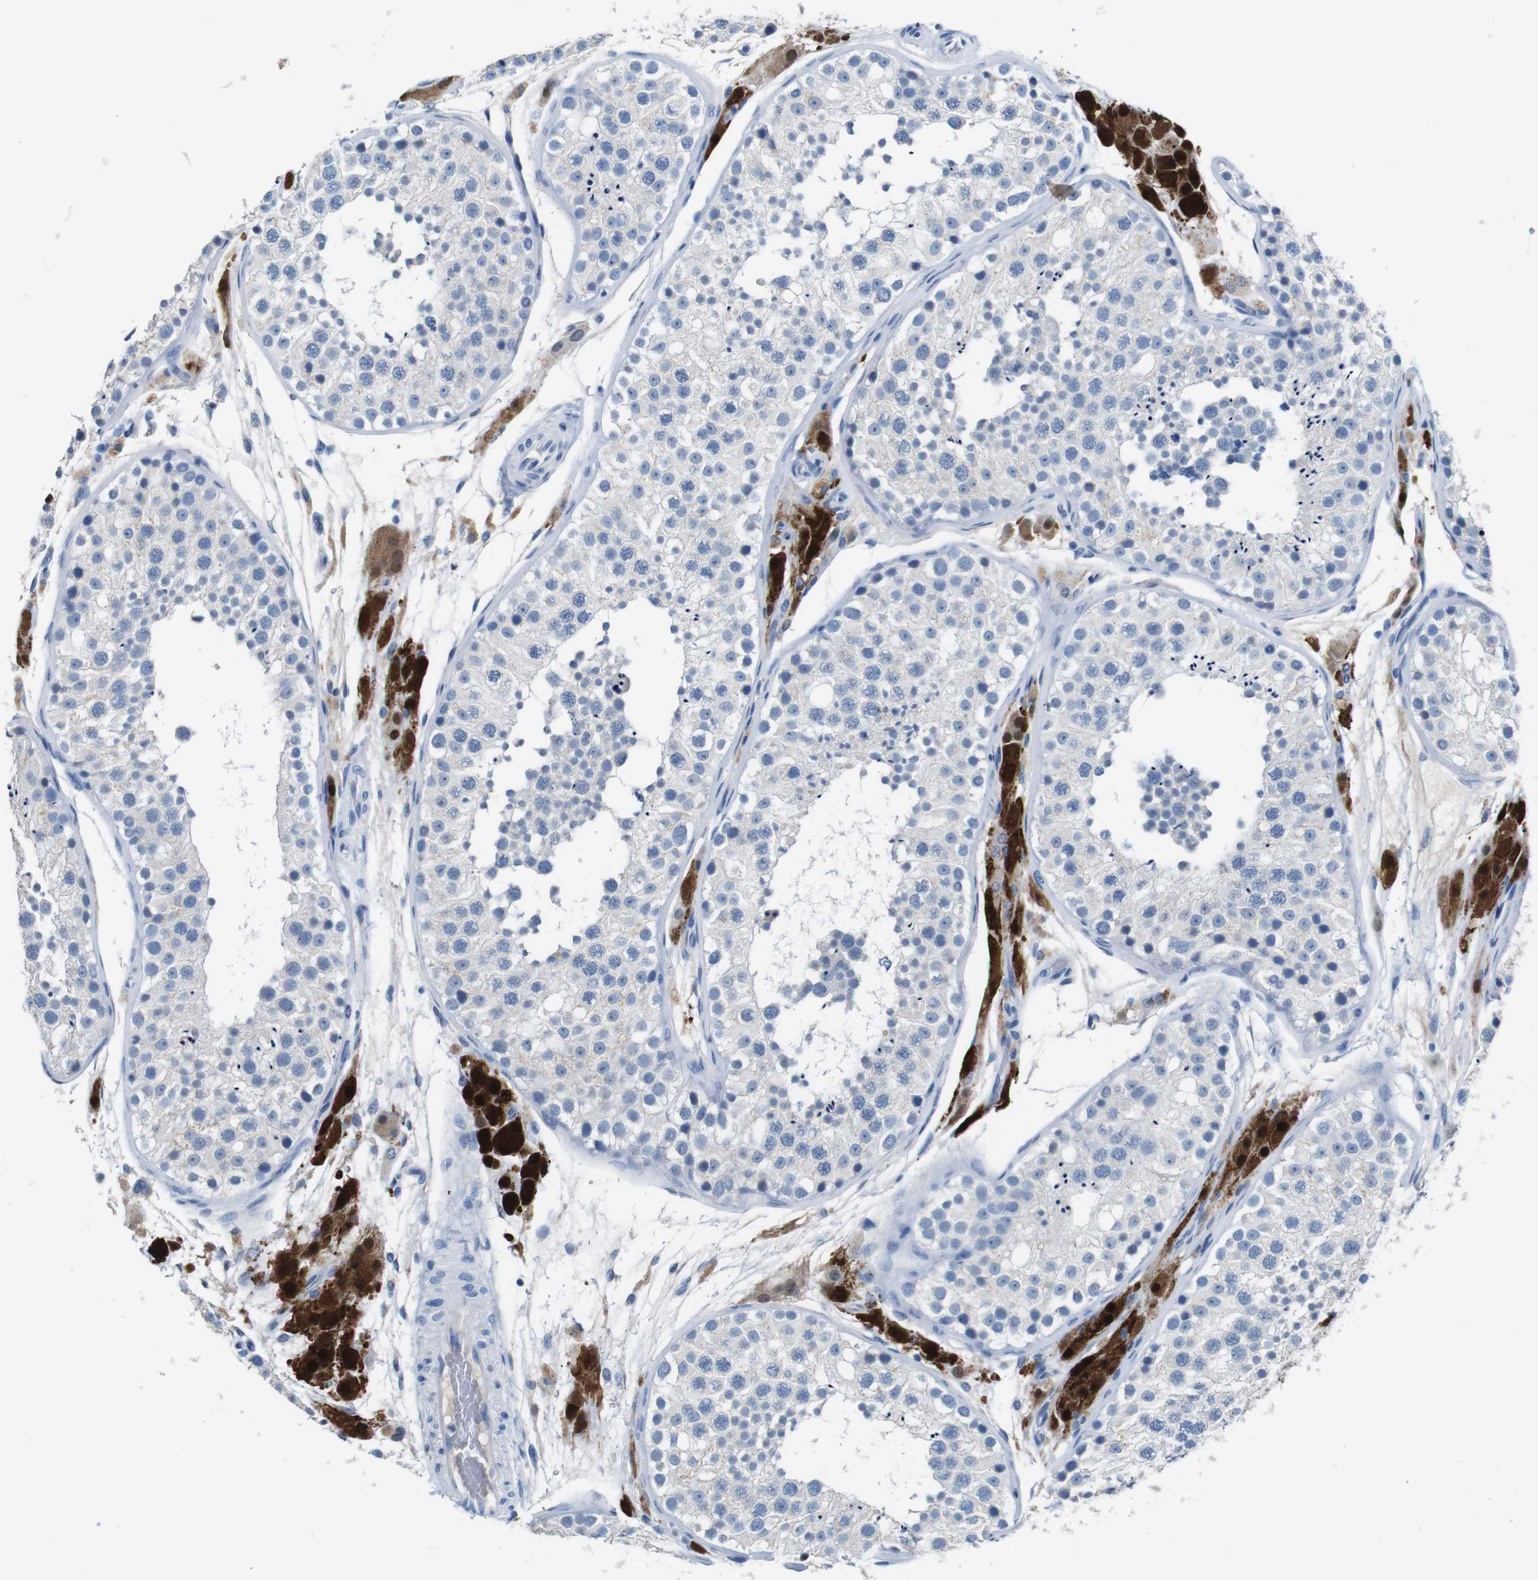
{"staining": {"intensity": "moderate", "quantity": "<25%", "location": "cytoplasmic/membranous,nuclear"}, "tissue": "testis", "cell_type": "Cells in seminiferous ducts", "image_type": "normal", "snomed": [{"axis": "morphology", "description": "Normal tissue, NOS"}, {"axis": "topography", "description": "Testis"}], "caption": "This image shows IHC staining of normal testis, with low moderate cytoplasmic/membranous,nuclear positivity in about <25% of cells in seminiferous ducts.", "gene": "SLC2A8", "patient": {"sex": "male", "age": 26}}